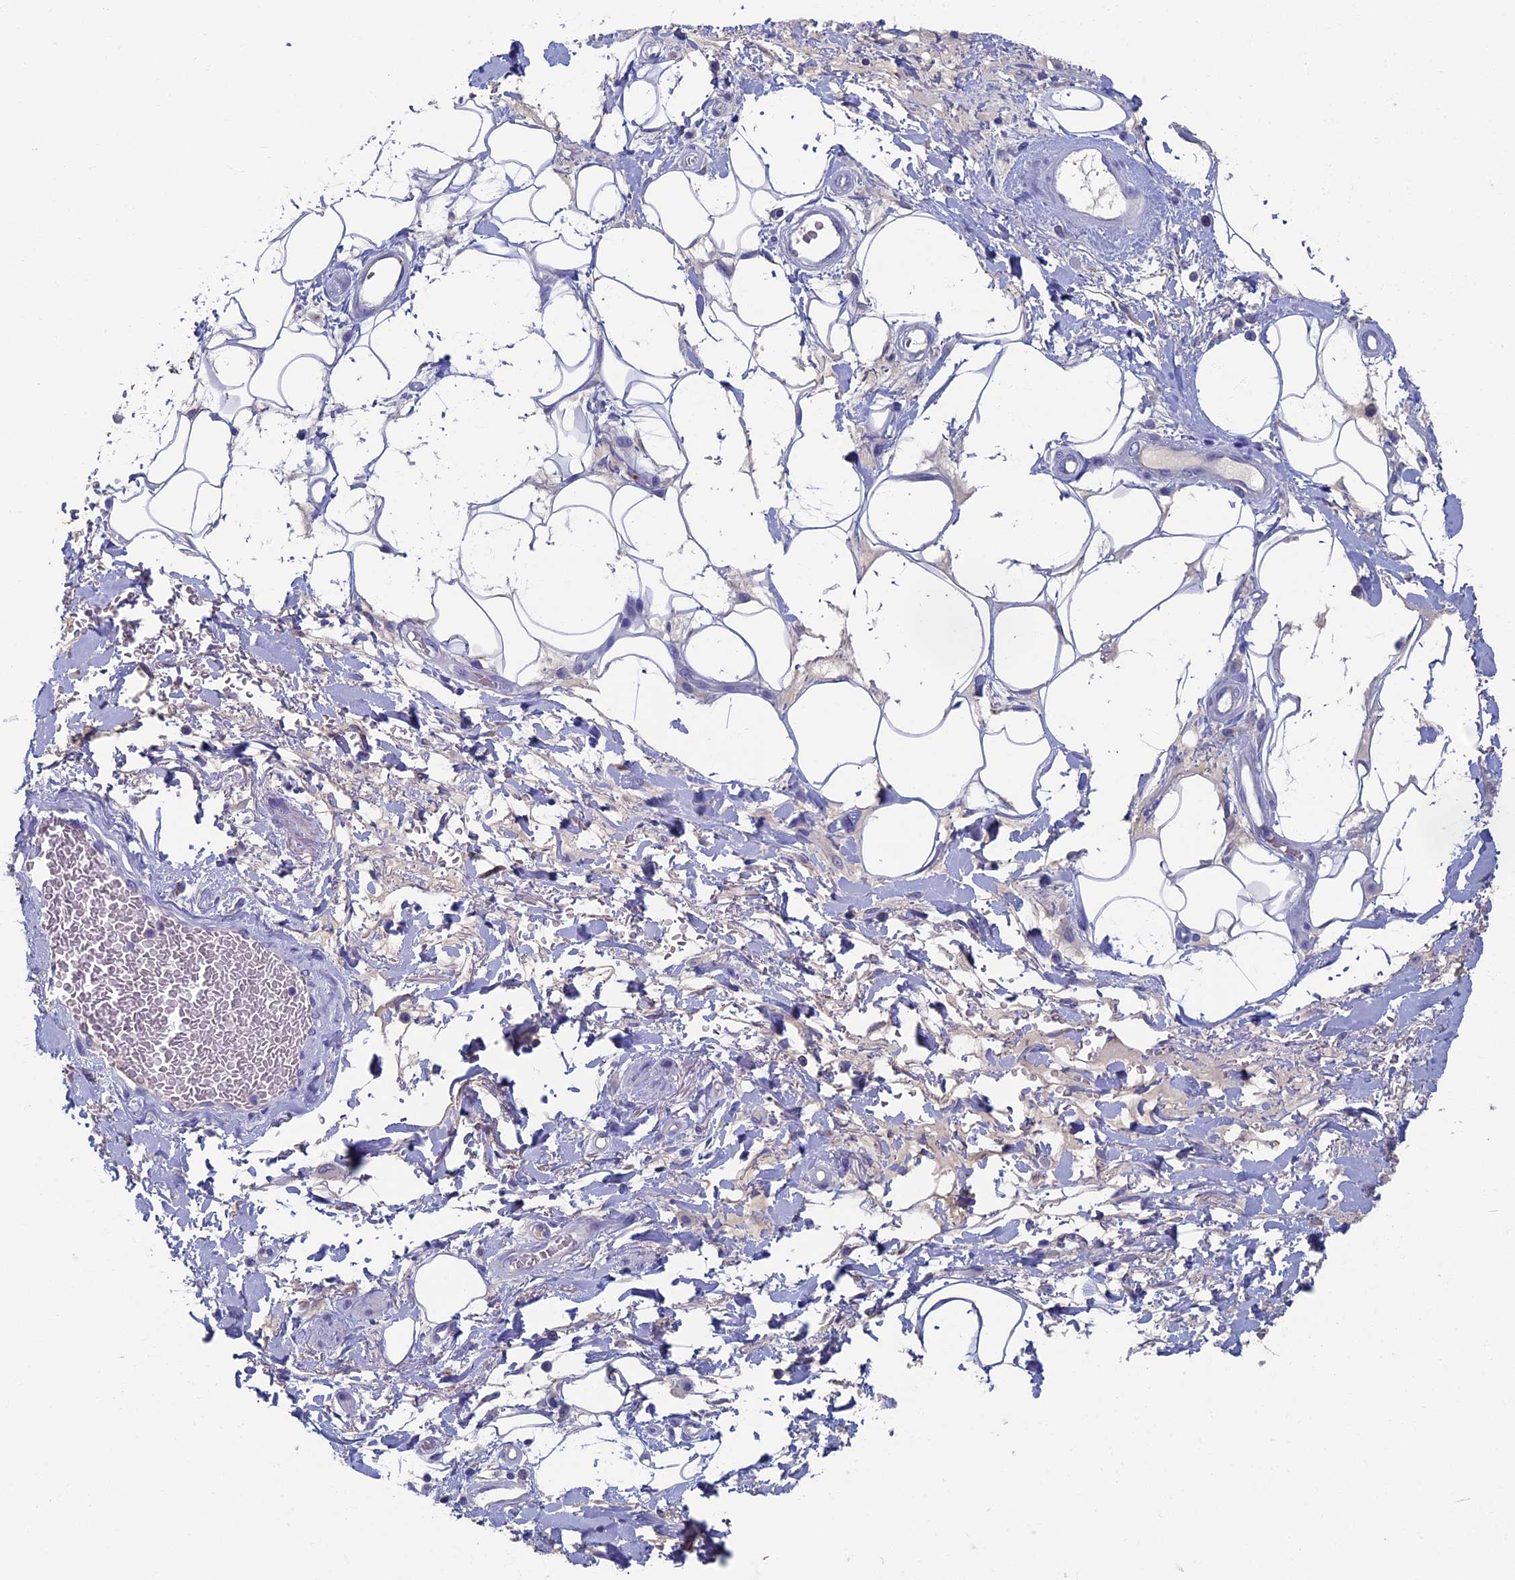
{"staining": {"intensity": "negative", "quantity": "none", "location": "none"}, "tissue": "adipose tissue", "cell_type": "Adipocytes", "image_type": "normal", "snomed": [{"axis": "morphology", "description": "Normal tissue, NOS"}, {"axis": "morphology", "description": "Adenocarcinoma, NOS"}, {"axis": "topography", "description": "Rectum"}, {"axis": "topography", "description": "Vagina"}, {"axis": "topography", "description": "Peripheral nerve tissue"}], "caption": "This is an immunohistochemistry image of normal human adipose tissue. There is no expression in adipocytes.", "gene": "OAT", "patient": {"sex": "female", "age": 71}}